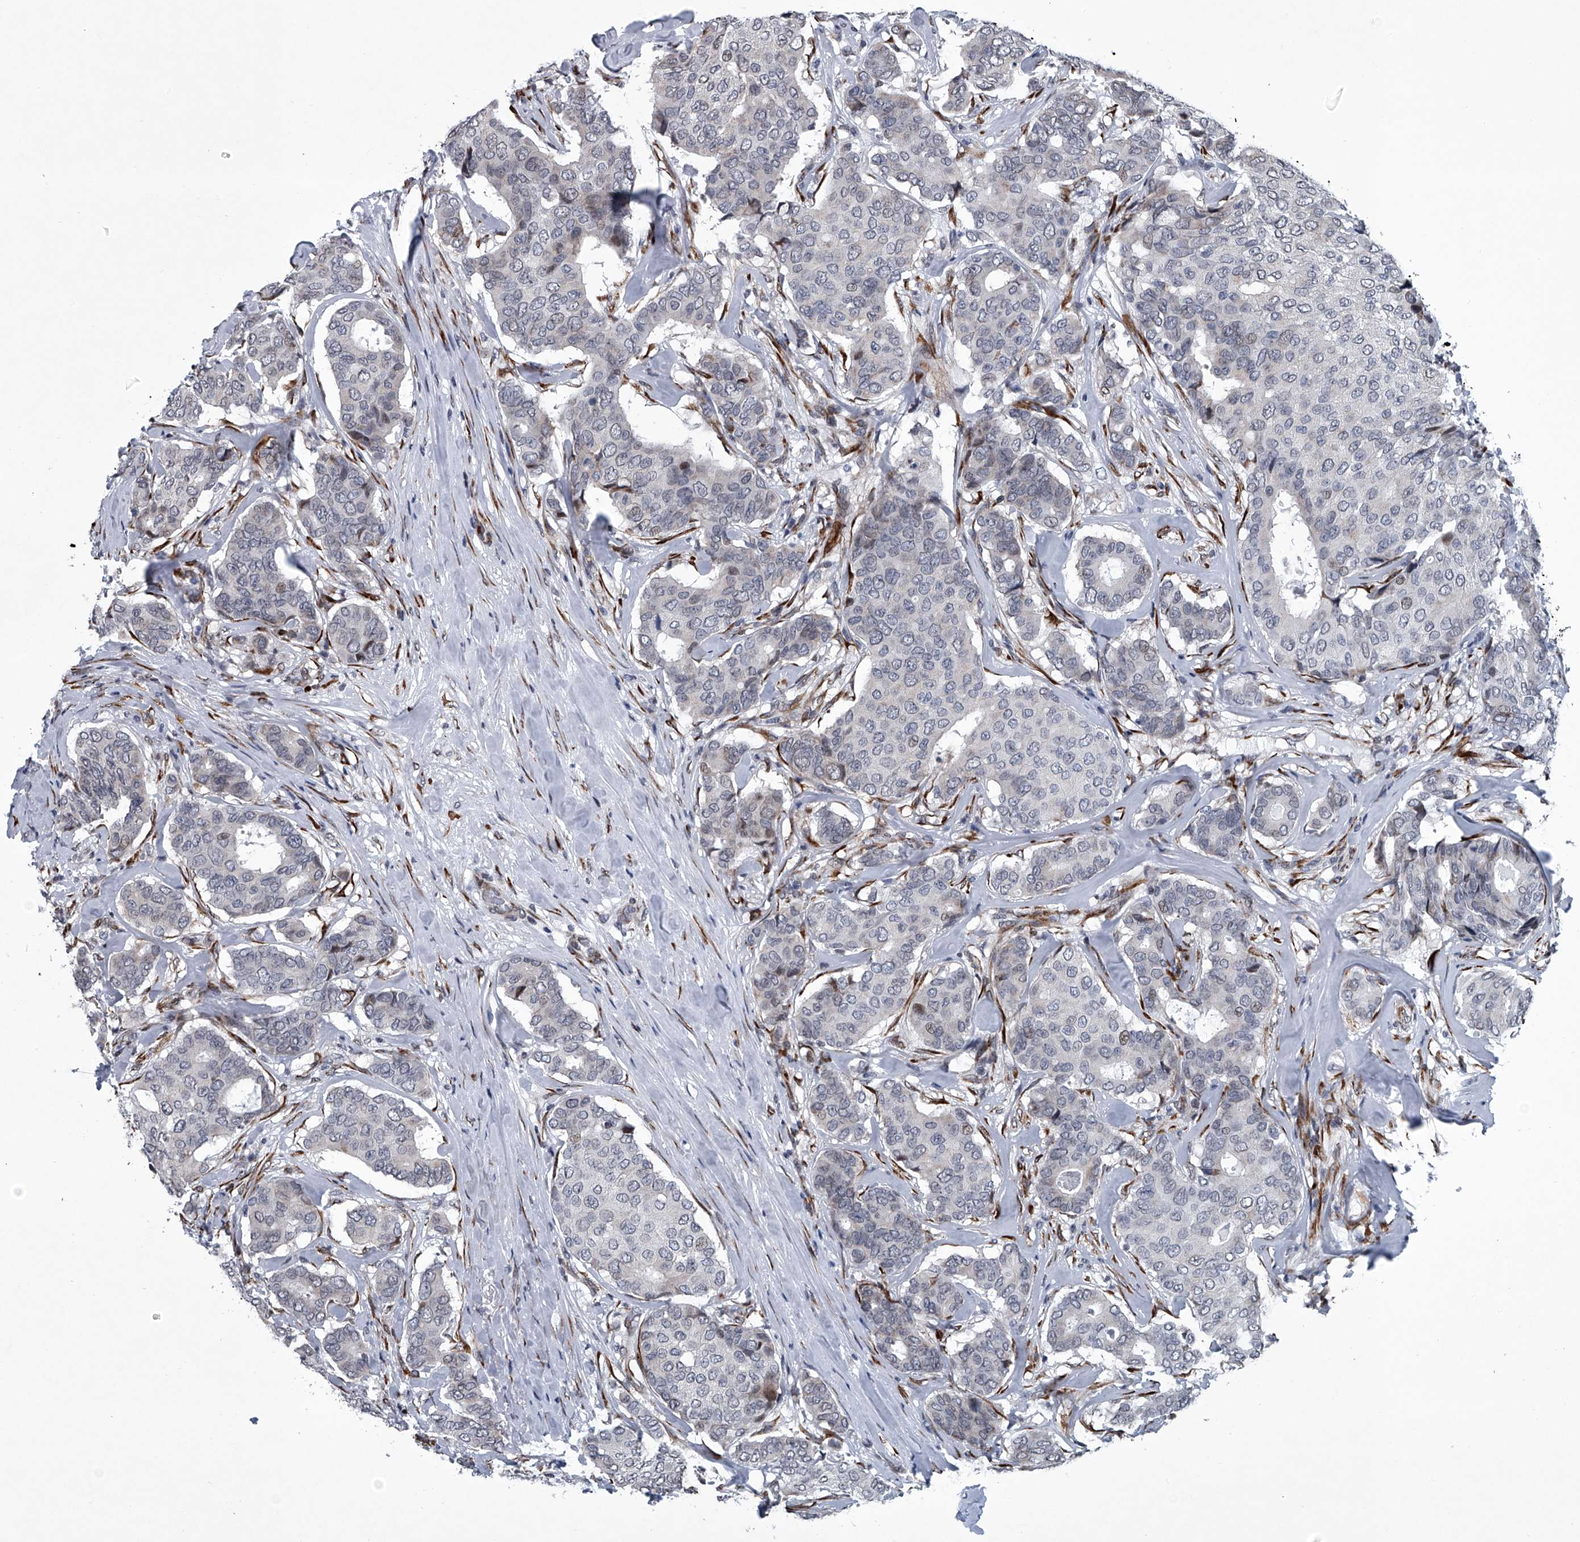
{"staining": {"intensity": "negative", "quantity": "none", "location": "none"}, "tissue": "breast cancer", "cell_type": "Tumor cells", "image_type": "cancer", "snomed": [{"axis": "morphology", "description": "Duct carcinoma"}, {"axis": "topography", "description": "Breast"}], "caption": "Infiltrating ductal carcinoma (breast) stained for a protein using immunohistochemistry (IHC) reveals no expression tumor cells.", "gene": "PPP2R5D", "patient": {"sex": "female", "age": 75}}